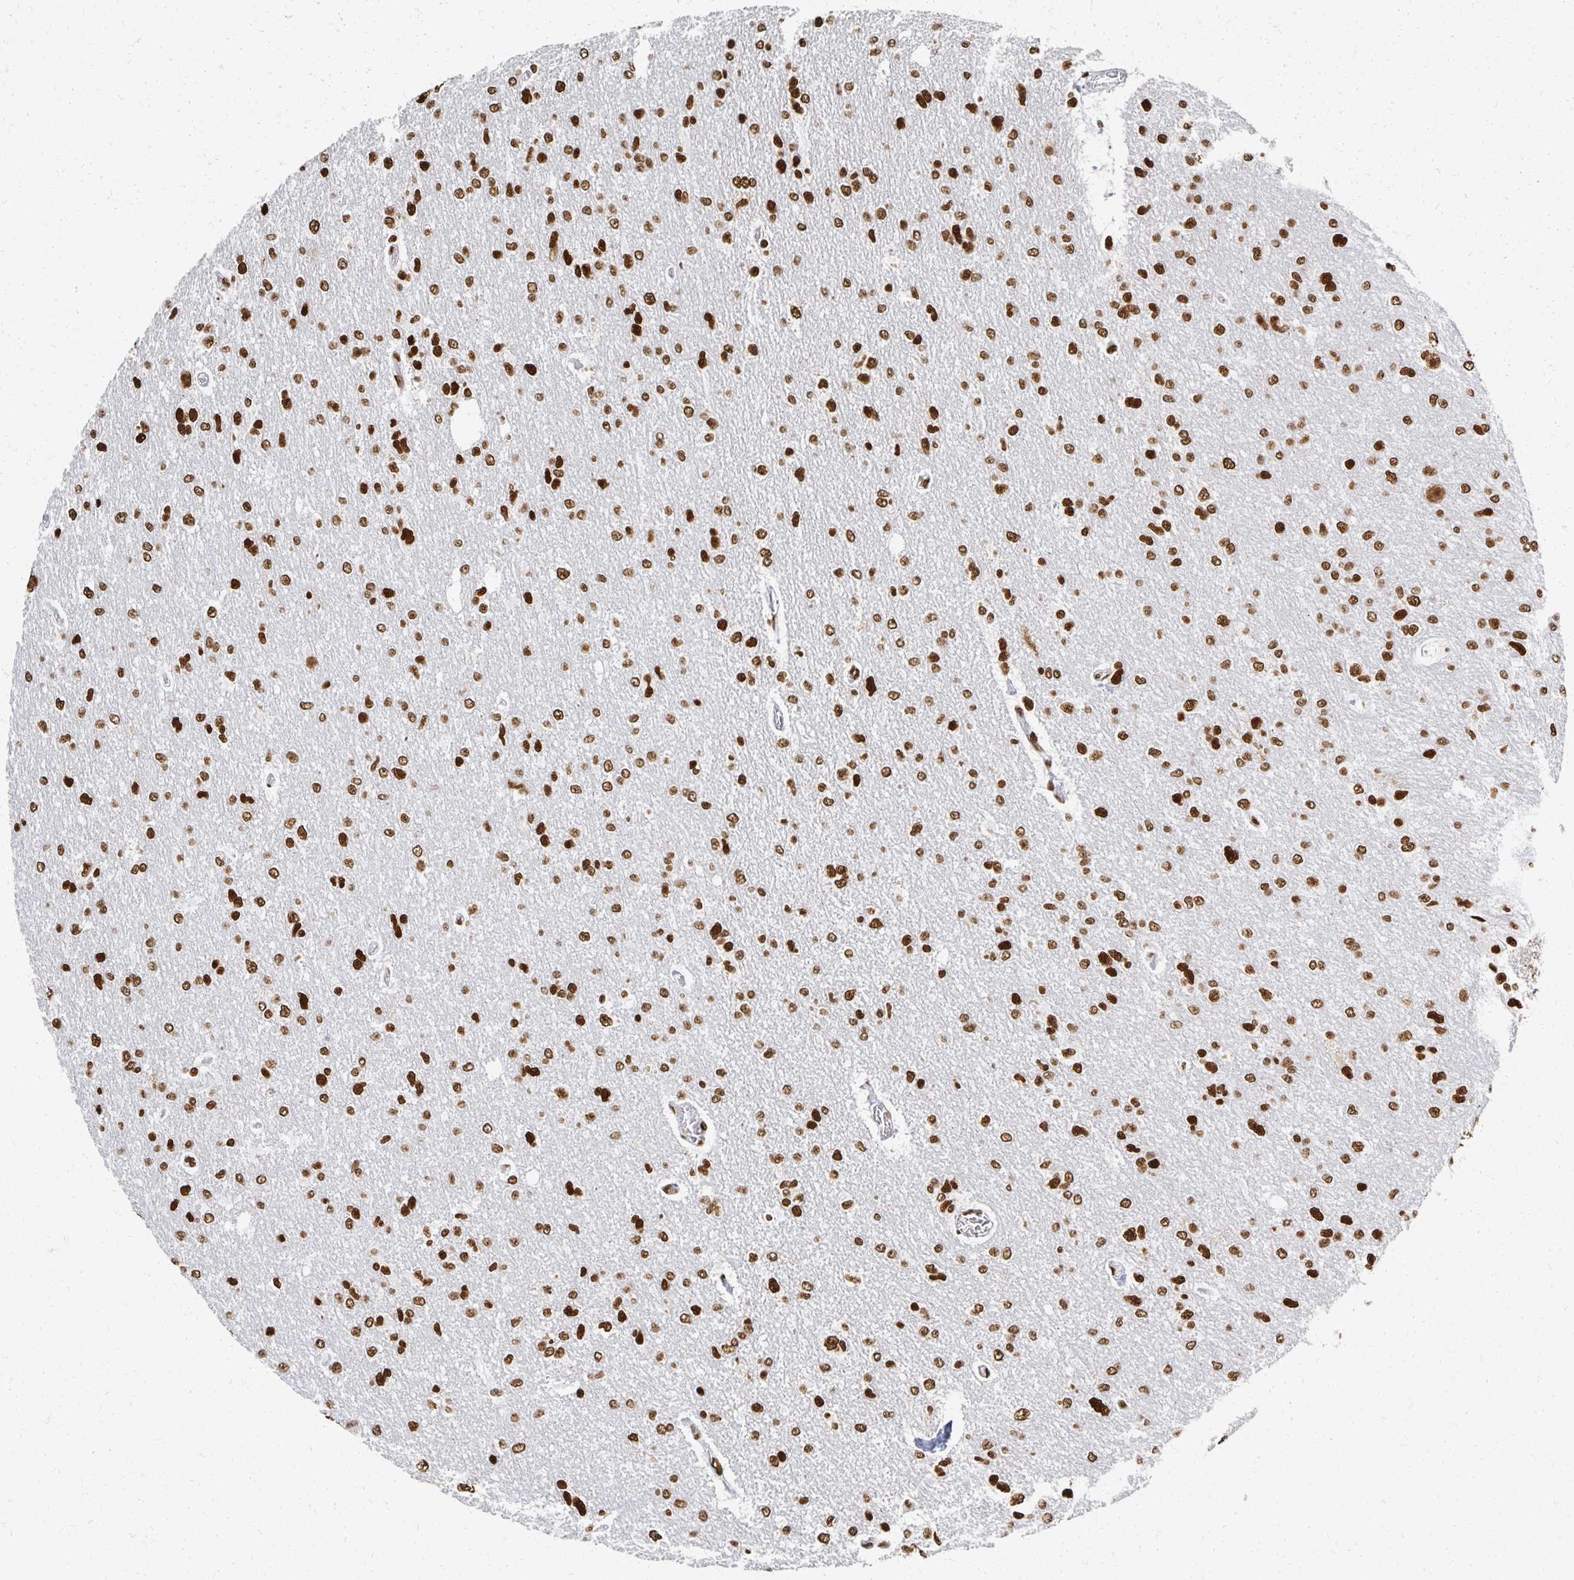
{"staining": {"intensity": "strong", "quantity": ">75%", "location": "nuclear"}, "tissue": "glioma", "cell_type": "Tumor cells", "image_type": "cancer", "snomed": [{"axis": "morphology", "description": "Glioma, malignant, Low grade"}, {"axis": "topography", "description": "Brain"}], "caption": "Approximately >75% of tumor cells in glioma demonstrate strong nuclear protein staining as visualized by brown immunohistochemical staining.", "gene": "RBBP7", "patient": {"sex": "male", "age": 26}}